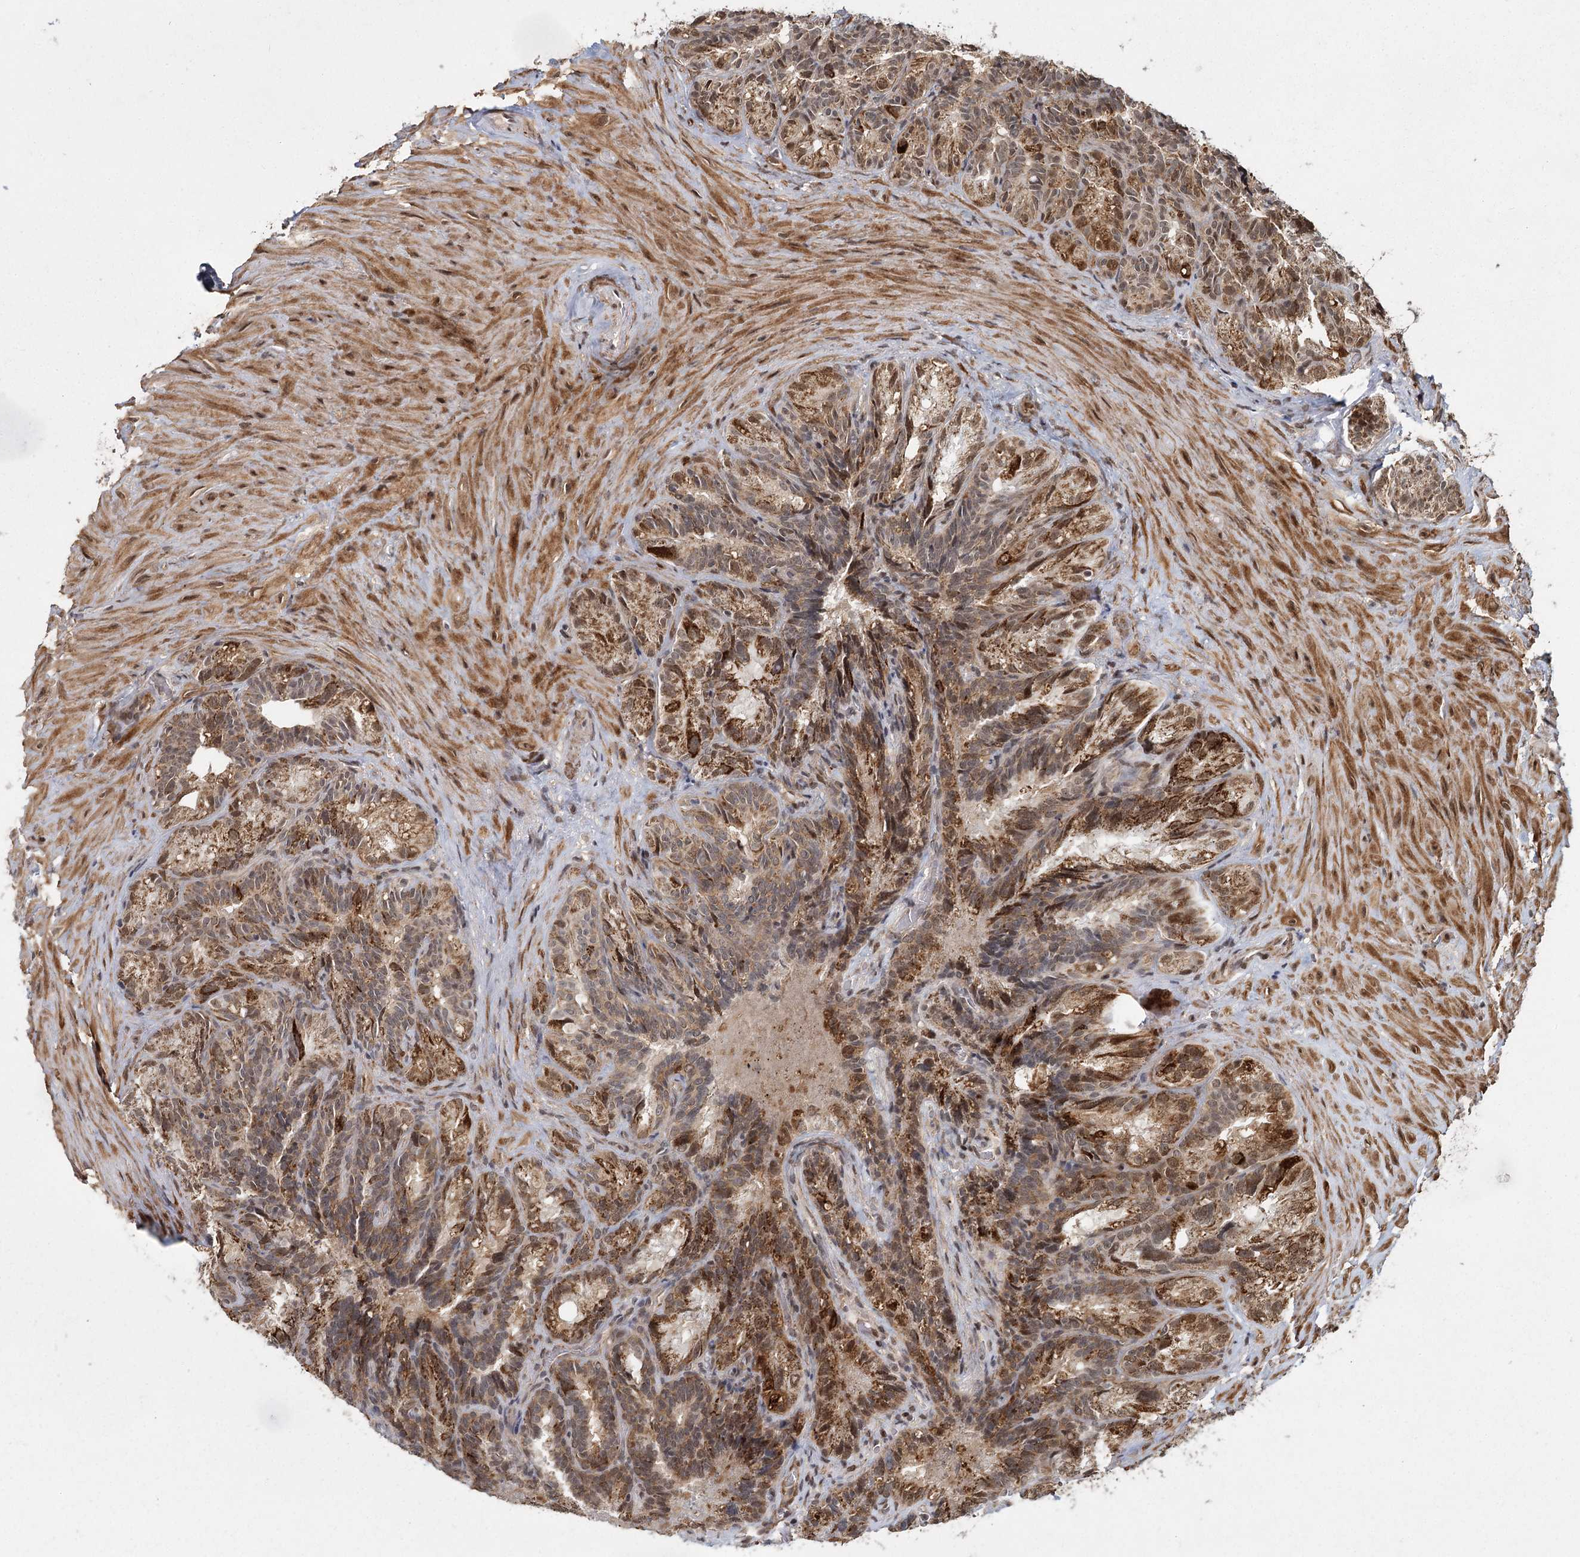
{"staining": {"intensity": "strong", "quantity": ">75%", "location": "cytoplasmic/membranous"}, "tissue": "seminal vesicle", "cell_type": "Glandular cells", "image_type": "normal", "snomed": [{"axis": "morphology", "description": "Normal tissue, NOS"}, {"axis": "topography", "description": "Seminal veicle"}], "caption": "Immunohistochemistry photomicrograph of benign seminal vesicle stained for a protein (brown), which reveals high levels of strong cytoplasmic/membranous expression in approximately >75% of glandular cells.", "gene": "ZCCHC24", "patient": {"sex": "male", "age": 60}}